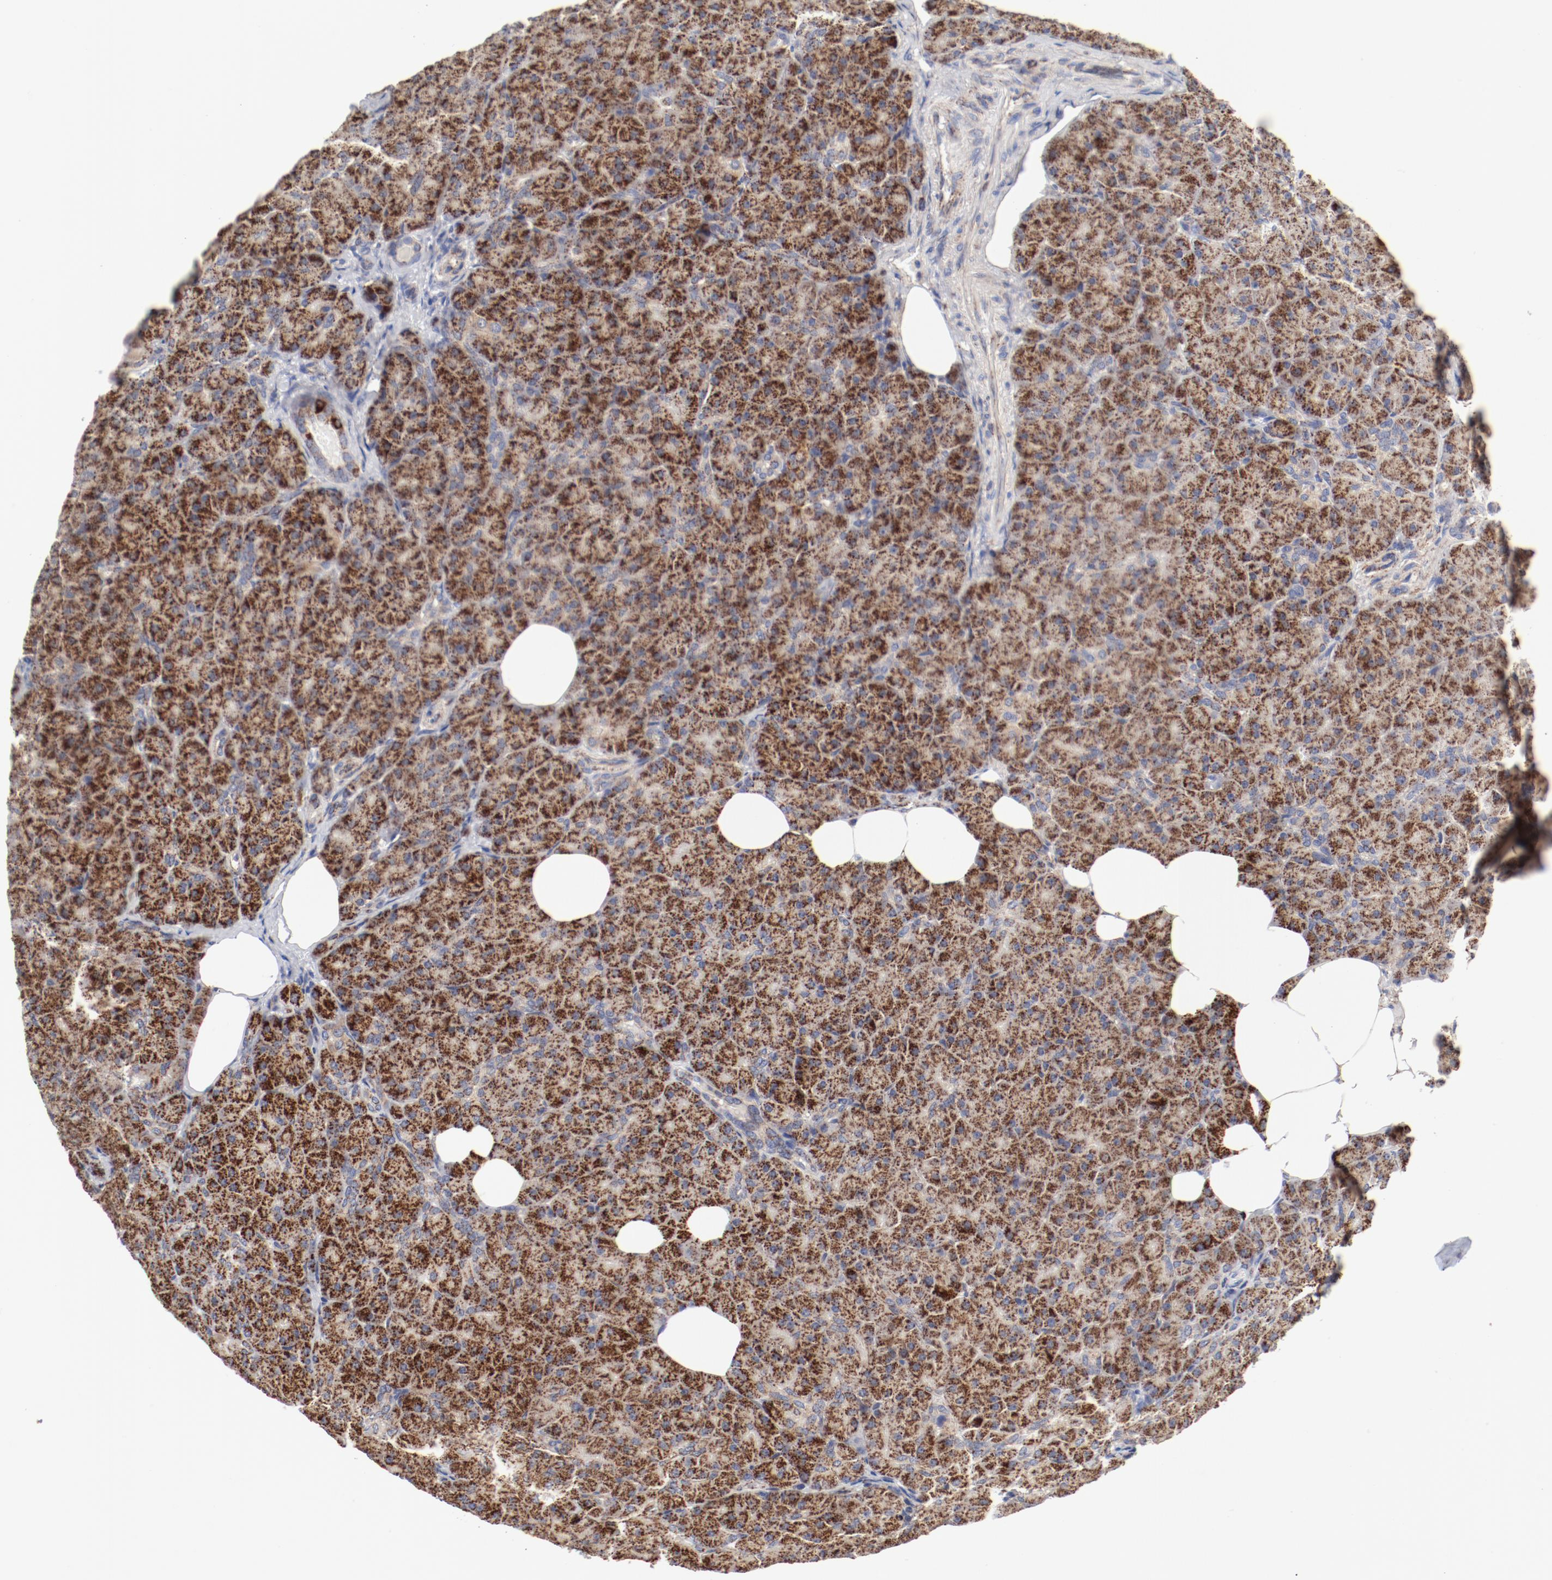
{"staining": {"intensity": "strong", "quantity": ">75%", "location": "cytoplasmic/membranous"}, "tissue": "pancreas", "cell_type": "Exocrine glandular cells", "image_type": "normal", "snomed": [{"axis": "morphology", "description": "Normal tissue, NOS"}, {"axis": "topography", "description": "Pancreas"}], "caption": "The histopathology image demonstrates a brown stain indicating the presence of a protein in the cytoplasmic/membranous of exocrine glandular cells in pancreas.", "gene": "NDUFV2", "patient": {"sex": "male", "age": 66}}